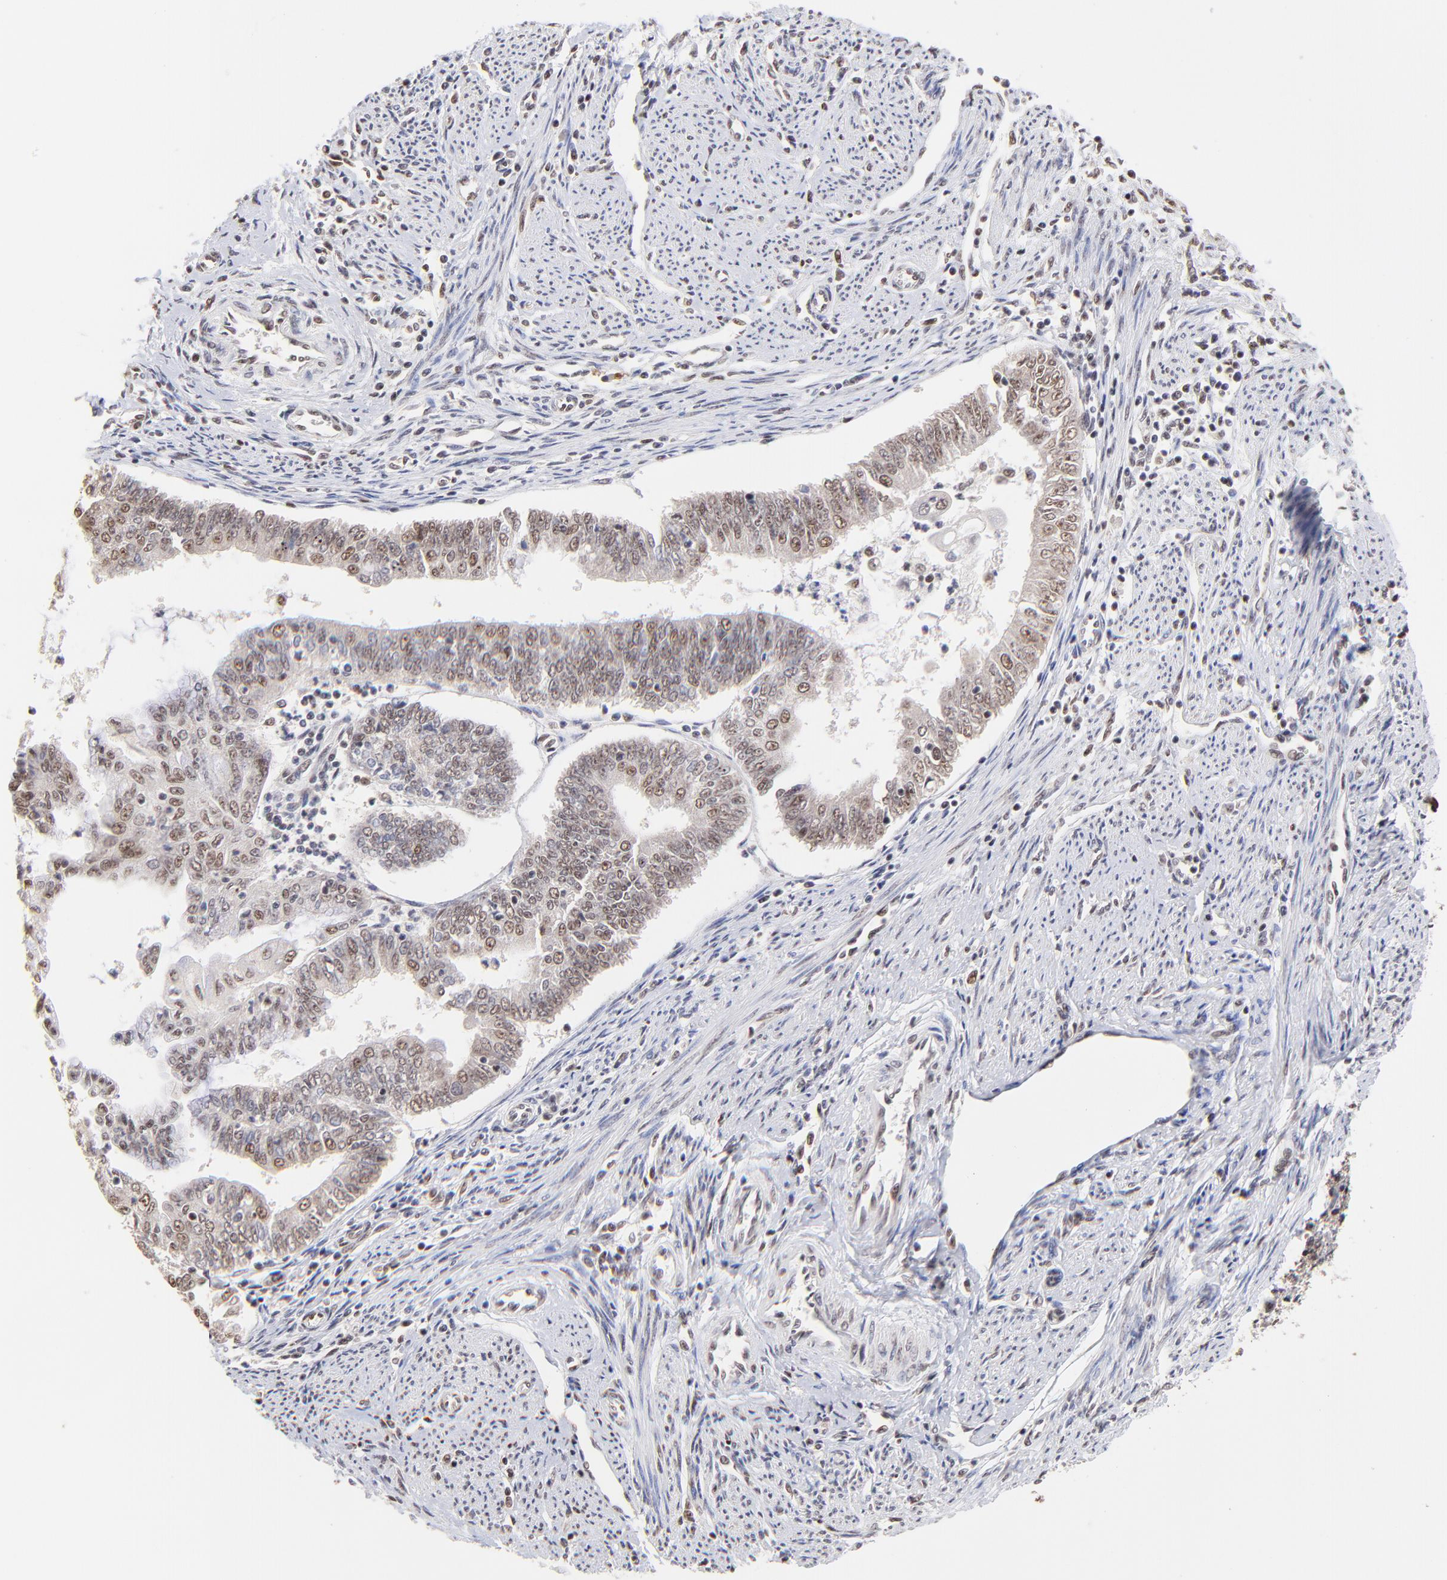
{"staining": {"intensity": "weak", "quantity": ">75%", "location": "cytoplasmic/membranous,nuclear"}, "tissue": "endometrial cancer", "cell_type": "Tumor cells", "image_type": "cancer", "snomed": [{"axis": "morphology", "description": "Adenocarcinoma, NOS"}, {"axis": "topography", "description": "Endometrium"}], "caption": "Brown immunohistochemical staining in endometrial cancer (adenocarcinoma) reveals weak cytoplasmic/membranous and nuclear staining in about >75% of tumor cells.", "gene": "ZNF670", "patient": {"sex": "female", "age": 75}}